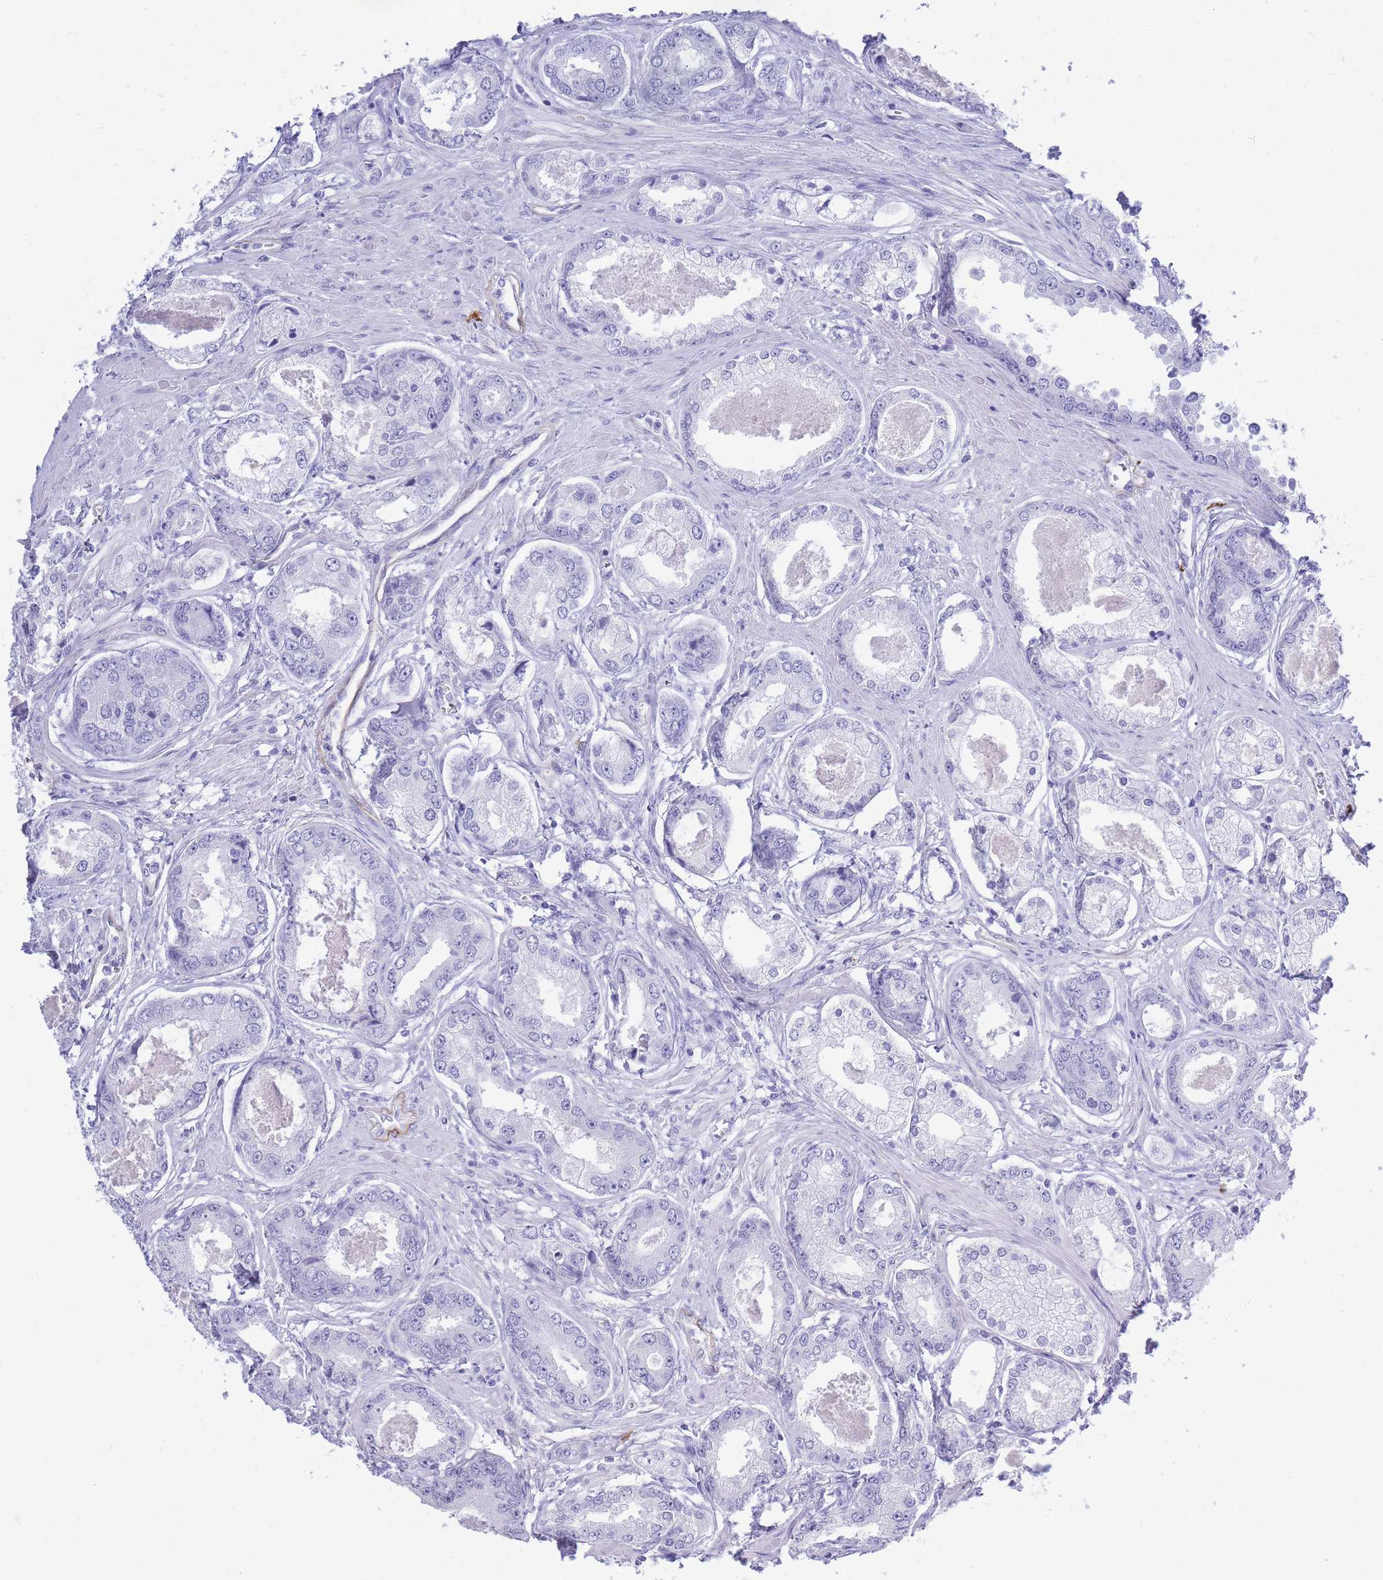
{"staining": {"intensity": "negative", "quantity": "none", "location": "none"}, "tissue": "prostate cancer", "cell_type": "Tumor cells", "image_type": "cancer", "snomed": [{"axis": "morphology", "description": "Adenocarcinoma, Low grade"}, {"axis": "topography", "description": "Prostate"}], "caption": "Prostate cancer stained for a protein using immunohistochemistry exhibits no positivity tumor cells.", "gene": "ZFP62", "patient": {"sex": "male", "age": 68}}